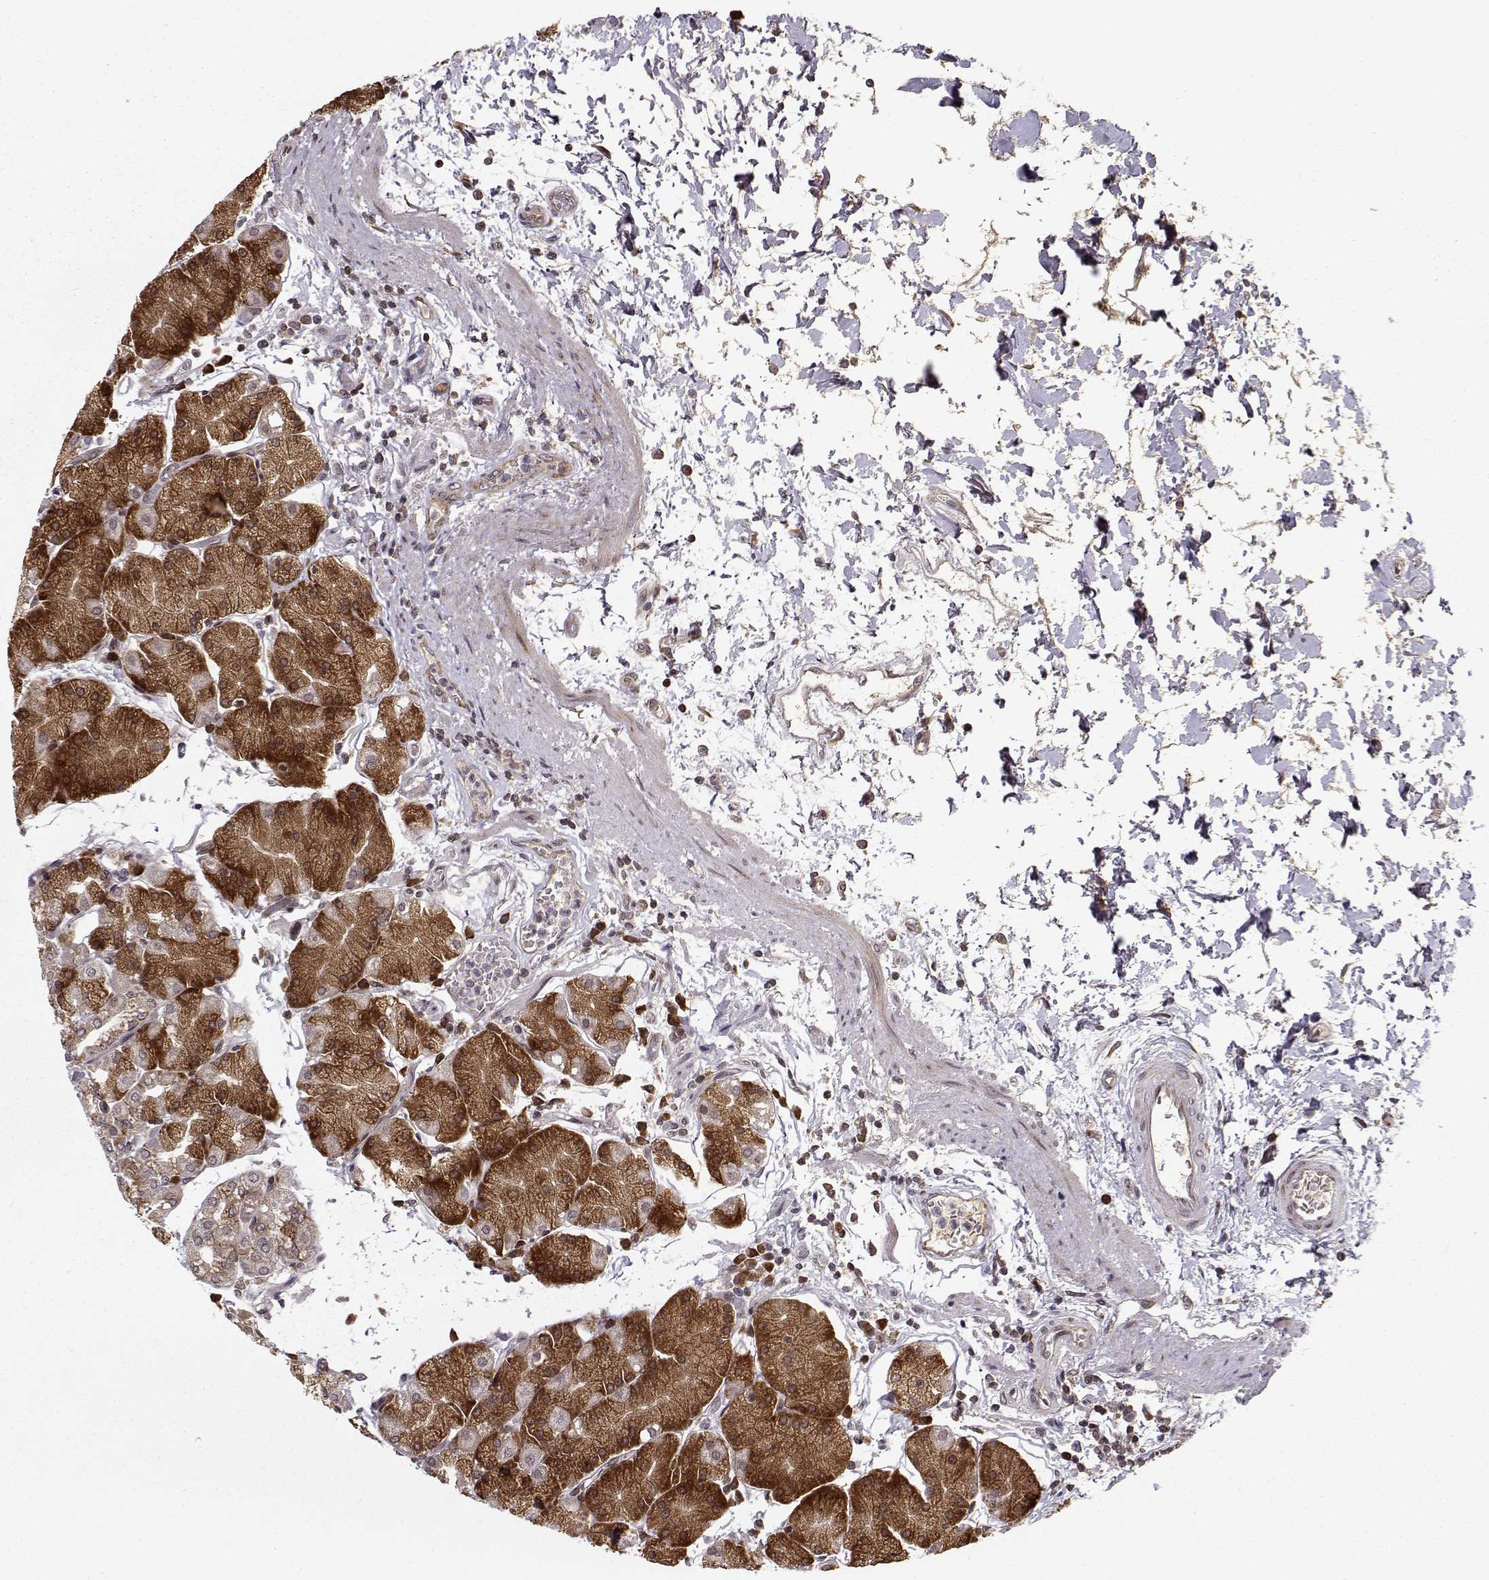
{"staining": {"intensity": "strong", "quantity": ">75%", "location": "cytoplasmic/membranous"}, "tissue": "stomach", "cell_type": "Glandular cells", "image_type": "normal", "snomed": [{"axis": "morphology", "description": "Normal tissue, NOS"}, {"axis": "topography", "description": "Stomach"}], "caption": "Protein staining by immunohistochemistry (IHC) exhibits strong cytoplasmic/membranous positivity in about >75% of glandular cells in unremarkable stomach.", "gene": "RPL31", "patient": {"sex": "male", "age": 54}}